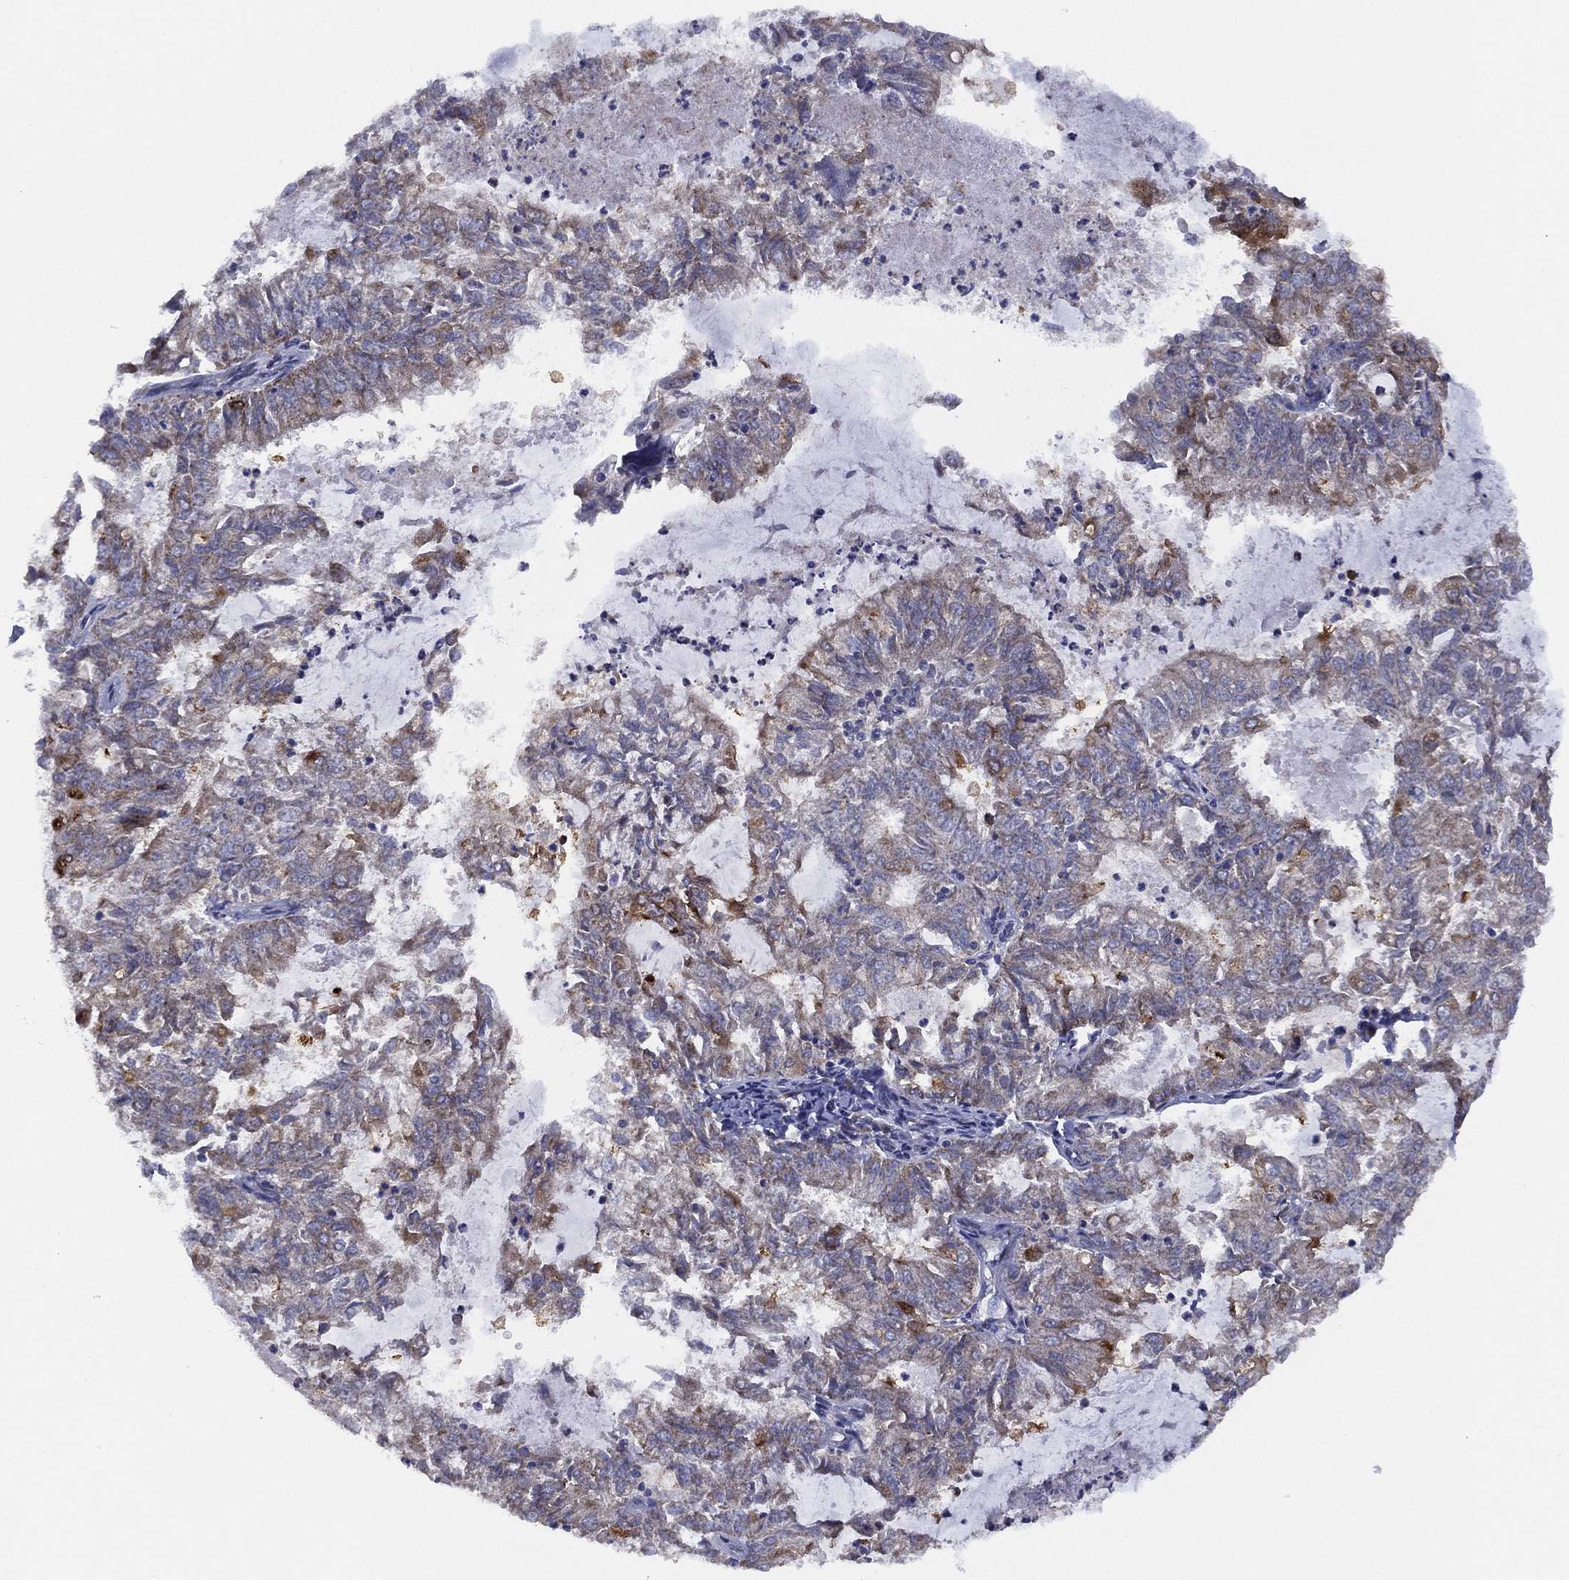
{"staining": {"intensity": "moderate", "quantity": "<25%", "location": "cytoplasmic/membranous"}, "tissue": "endometrial cancer", "cell_type": "Tumor cells", "image_type": "cancer", "snomed": [{"axis": "morphology", "description": "Adenocarcinoma, NOS"}, {"axis": "topography", "description": "Endometrium"}], "caption": "A photomicrograph showing moderate cytoplasmic/membranous expression in about <25% of tumor cells in endometrial adenocarcinoma, as visualized by brown immunohistochemical staining.", "gene": "ZNF223", "patient": {"sex": "female", "age": 57}}